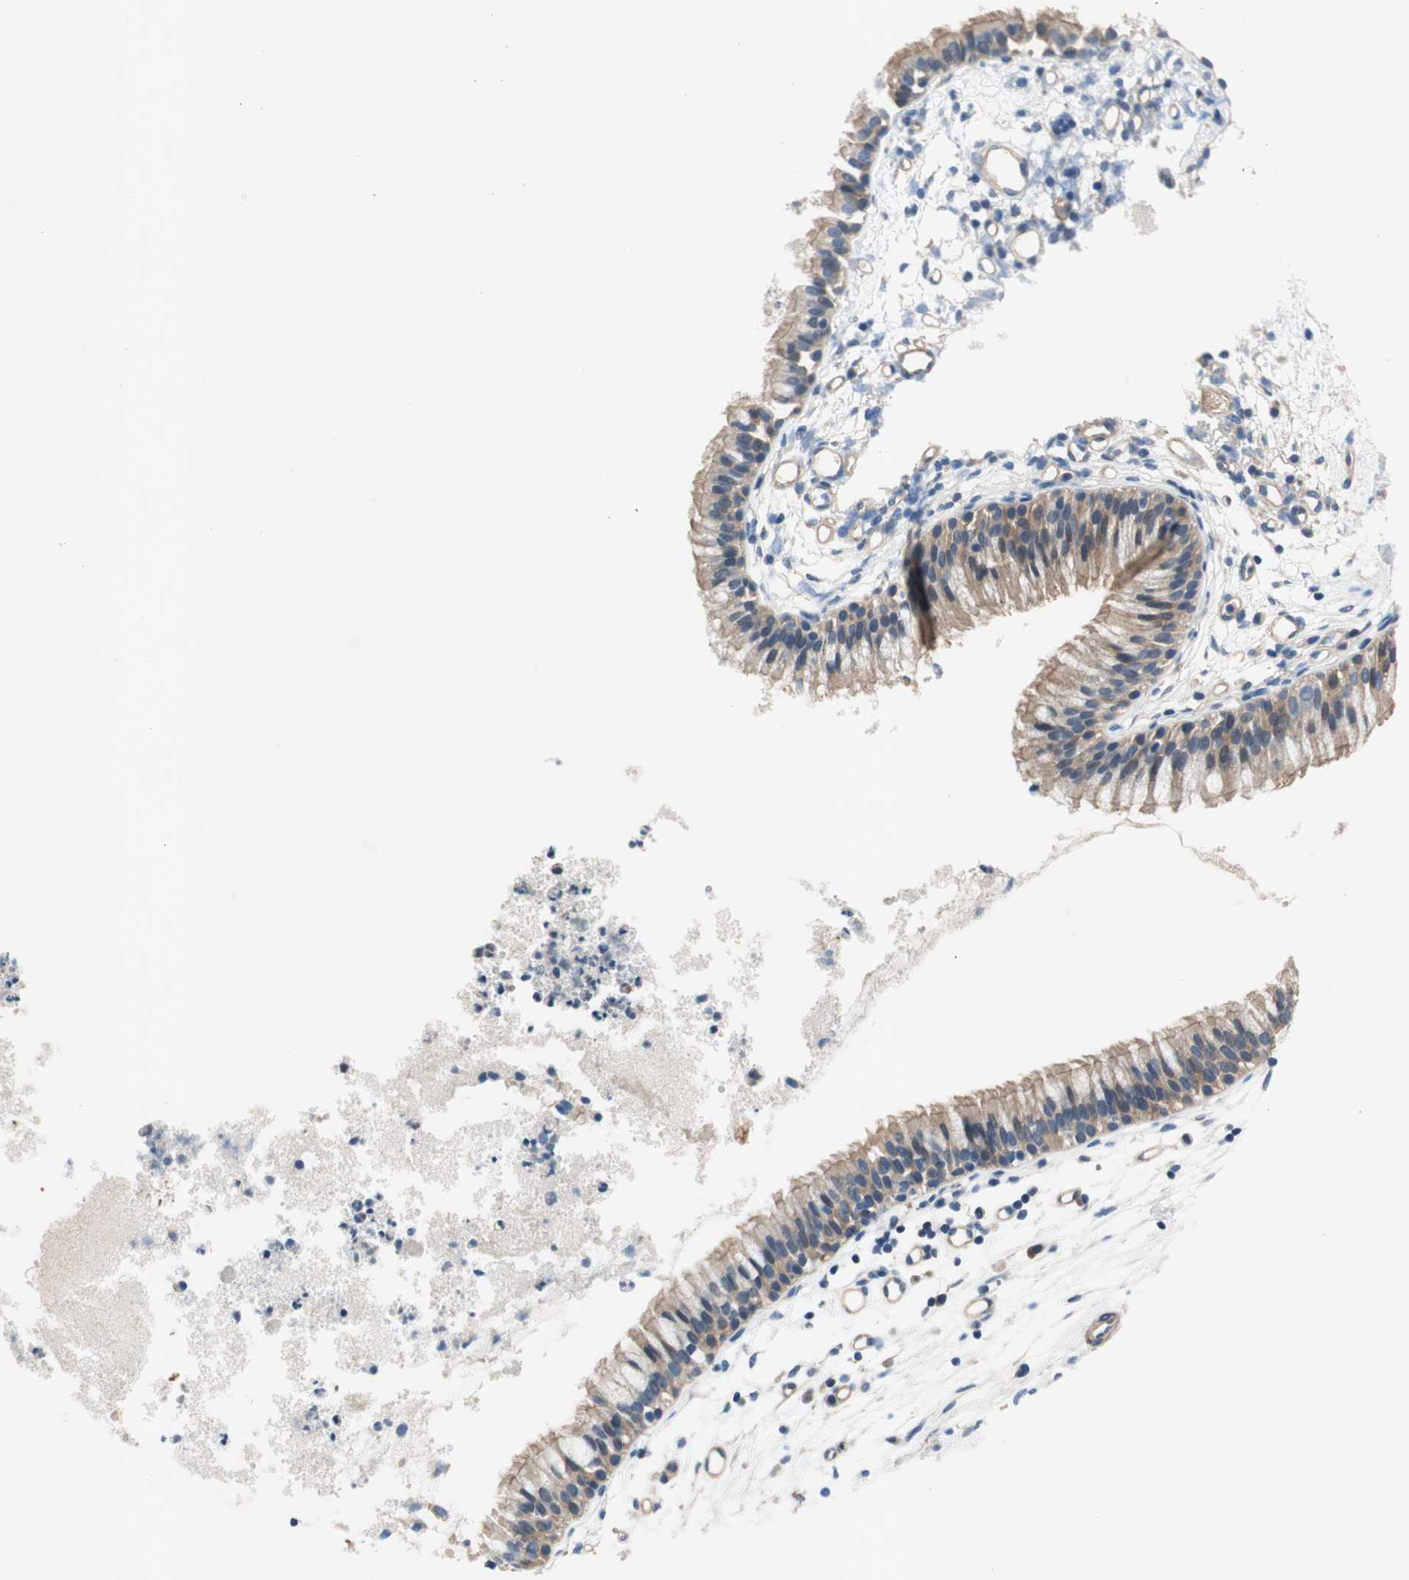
{"staining": {"intensity": "strong", "quantity": "<25%", "location": "cytoplasmic/membranous"}, "tissue": "nasopharynx", "cell_type": "Respiratory epithelial cells", "image_type": "normal", "snomed": [{"axis": "morphology", "description": "Normal tissue, NOS"}, {"axis": "topography", "description": "Nasopharynx"}], "caption": "About <25% of respiratory epithelial cells in unremarkable human nasopharynx exhibit strong cytoplasmic/membranous protein positivity as visualized by brown immunohistochemical staining.", "gene": "CALML3", "patient": {"sex": "male", "age": 21}}